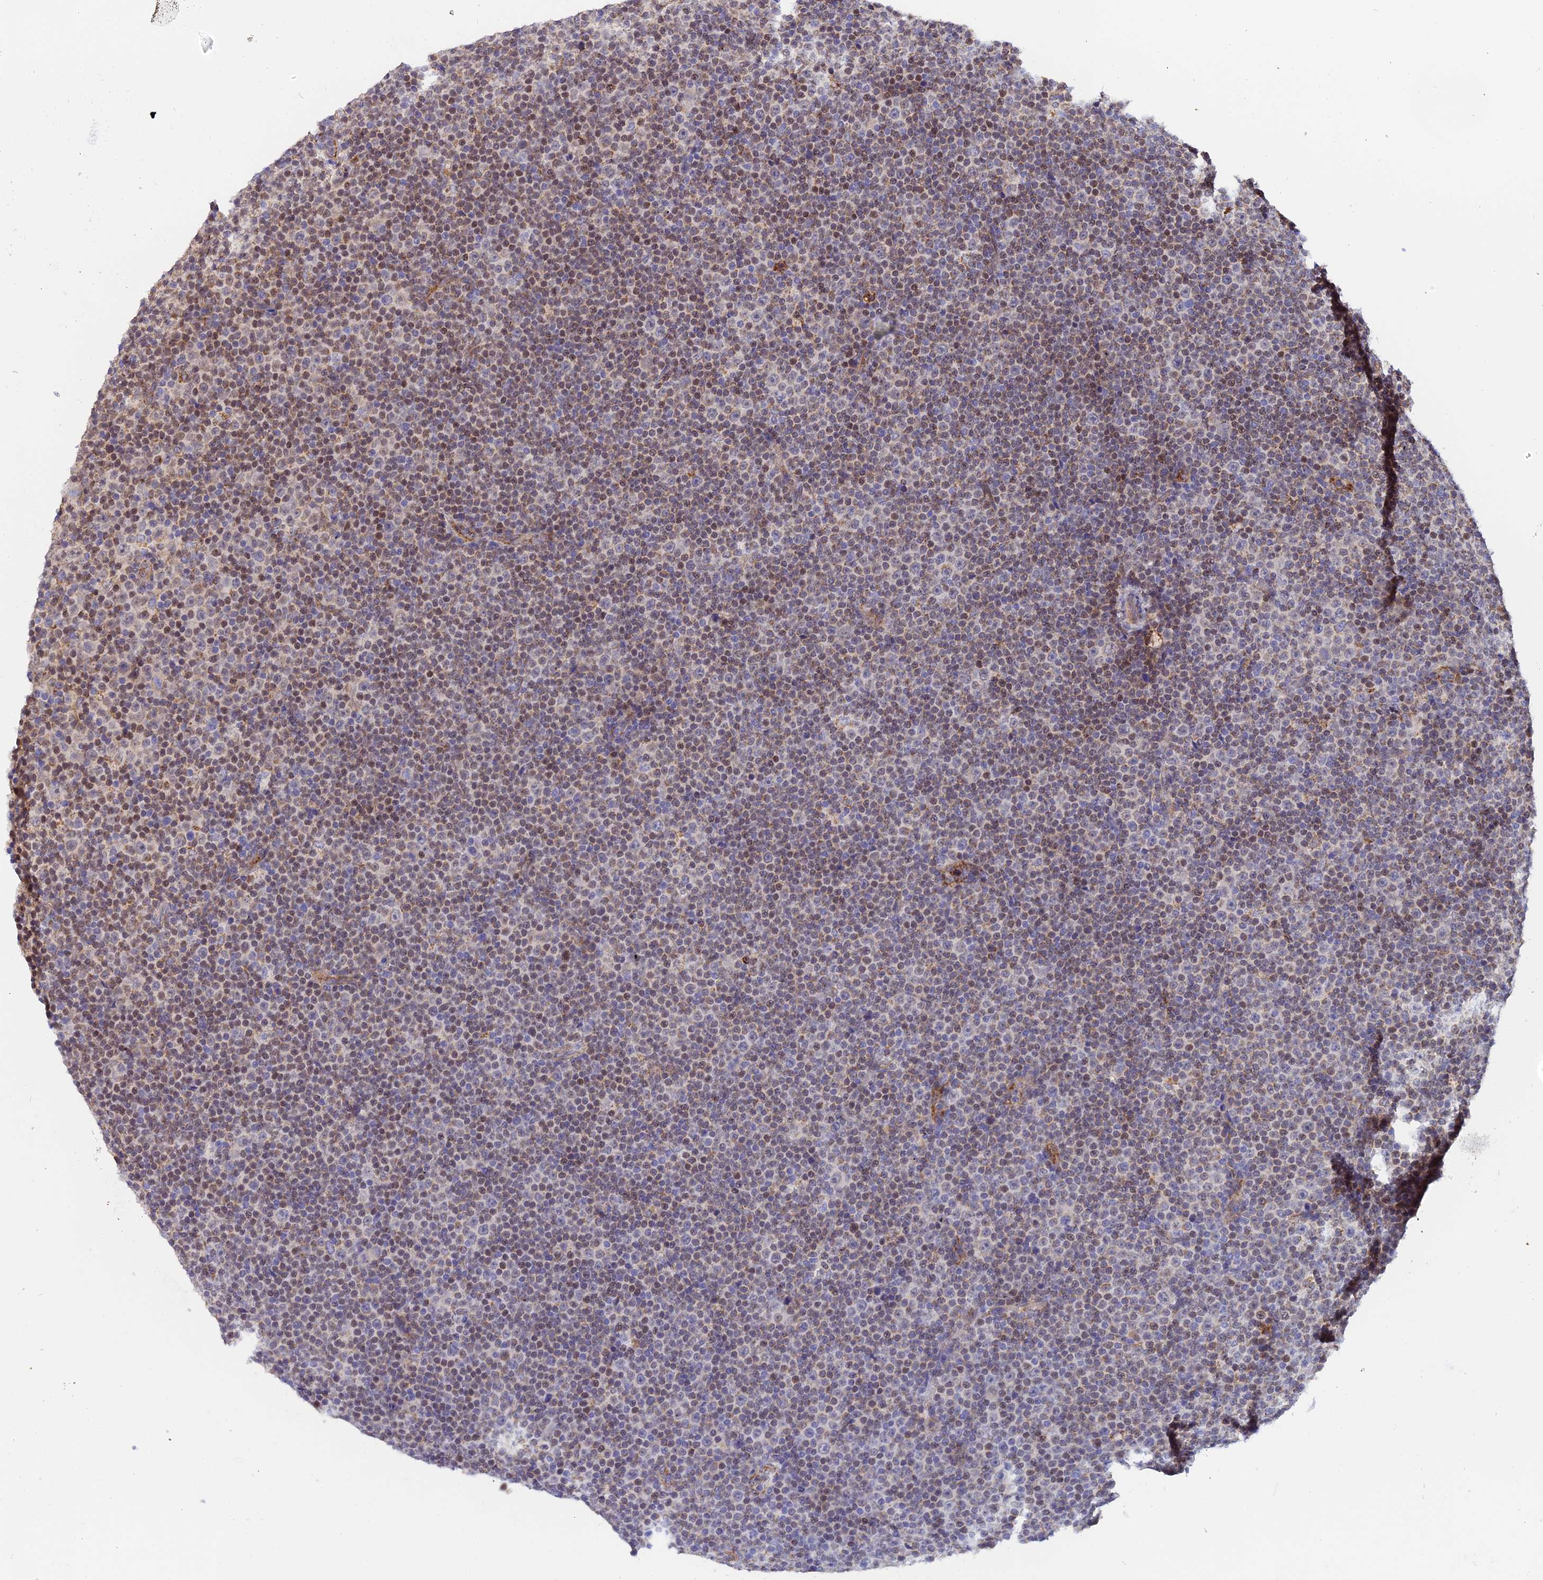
{"staining": {"intensity": "moderate", "quantity": "25%-75%", "location": "cytoplasmic/membranous,nuclear"}, "tissue": "lymphoma", "cell_type": "Tumor cells", "image_type": "cancer", "snomed": [{"axis": "morphology", "description": "Malignant lymphoma, non-Hodgkin's type, Low grade"}, {"axis": "topography", "description": "Lymph node"}], "caption": "Malignant lymphoma, non-Hodgkin's type (low-grade) was stained to show a protein in brown. There is medium levels of moderate cytoplasmic/membranous and nuclear expression in about 25%-75% of tumor cells.", "gene": "ACOT2", "patient": {"sex": "female", "age": 67}}